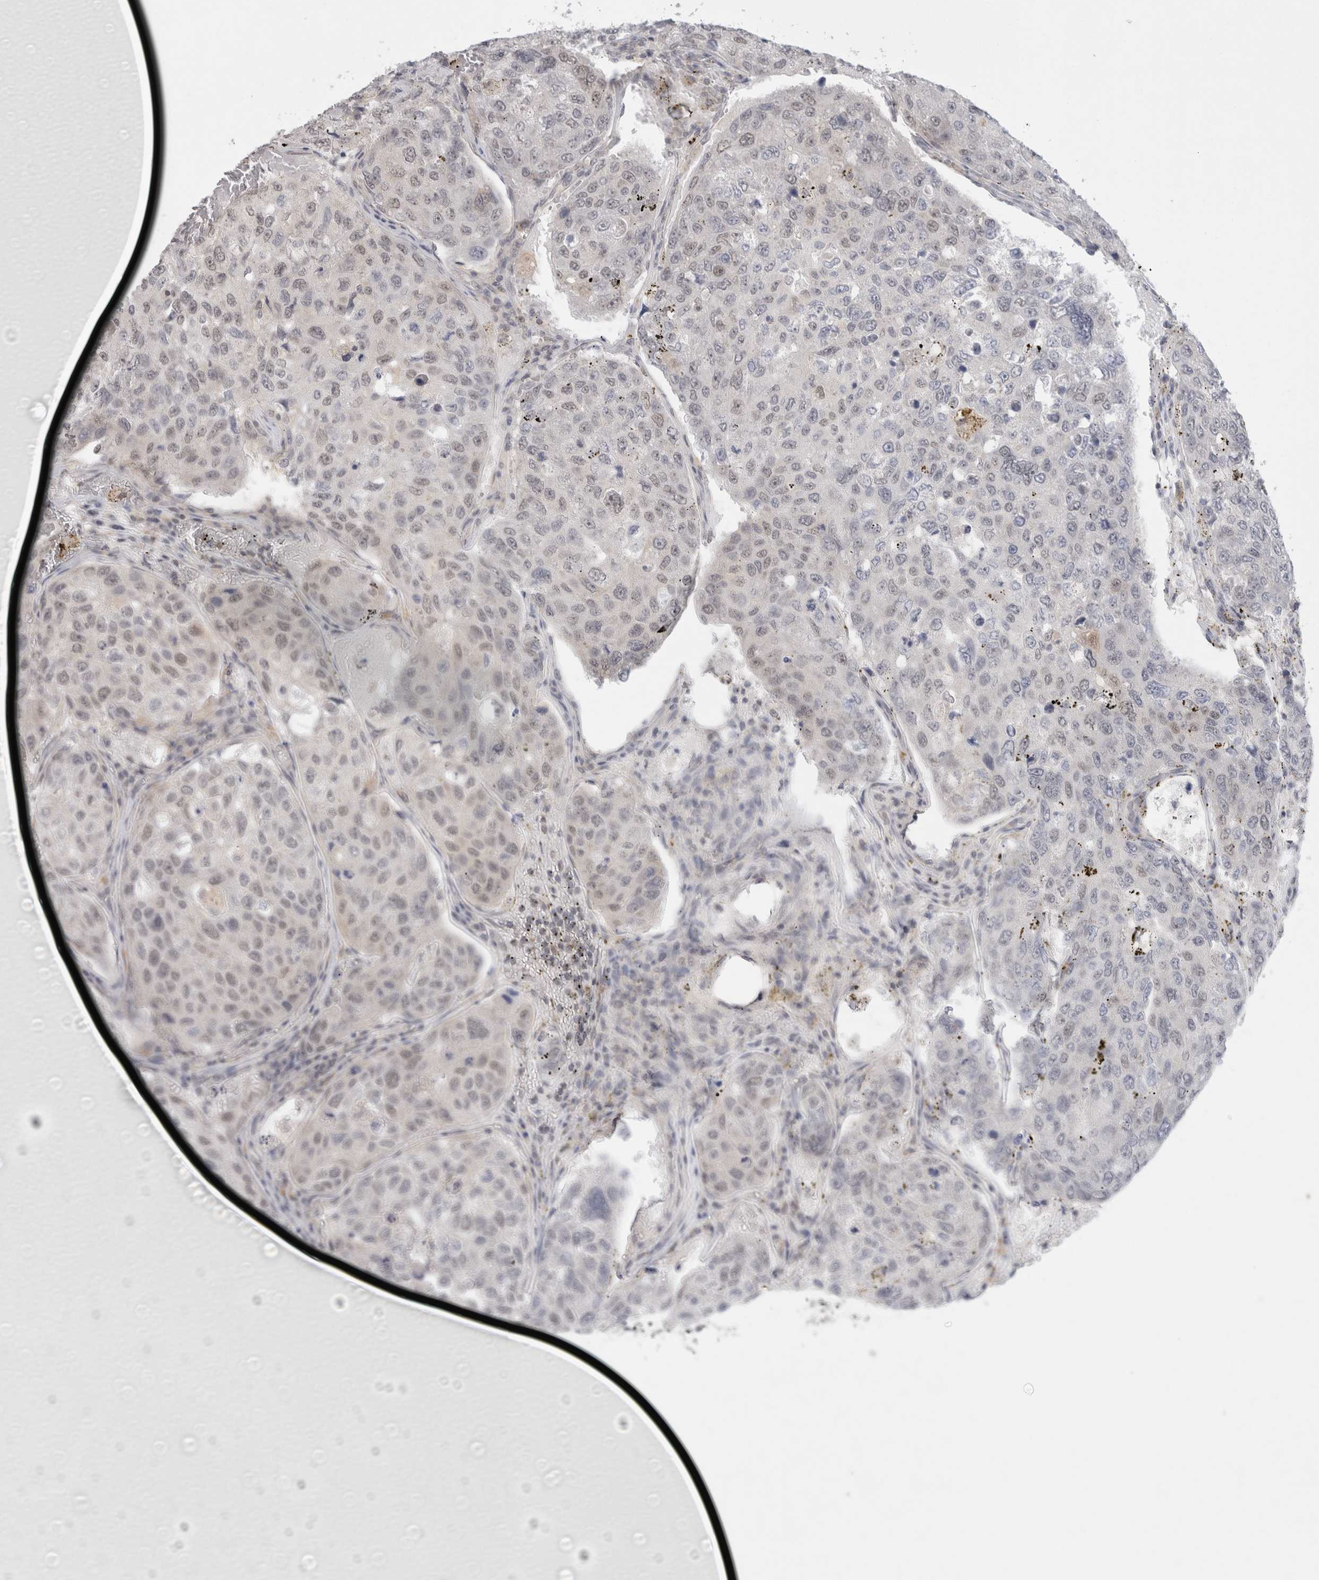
{"staining": {"intensity": "negative", "quantity": "none", "location": "none"}, "tissue": "urothelial cancer", "cell_type": "Tumor cells", "image_type": "cancer", "snomed": [{"axis": "morphology", "description": "Urothelial carcinoma, High grade"}, {"axis": "topography", "description": "Lymph node"}, {"axis": "topography", "description": "Urinary bladder"}], "caption": "Photomicrograph shows no significant protein expression in tumor cells of urothelial cancer. Nuclei are stained in blue.", "gene": "FBXO42", "patient": {"sex": "male", "age": 51}}